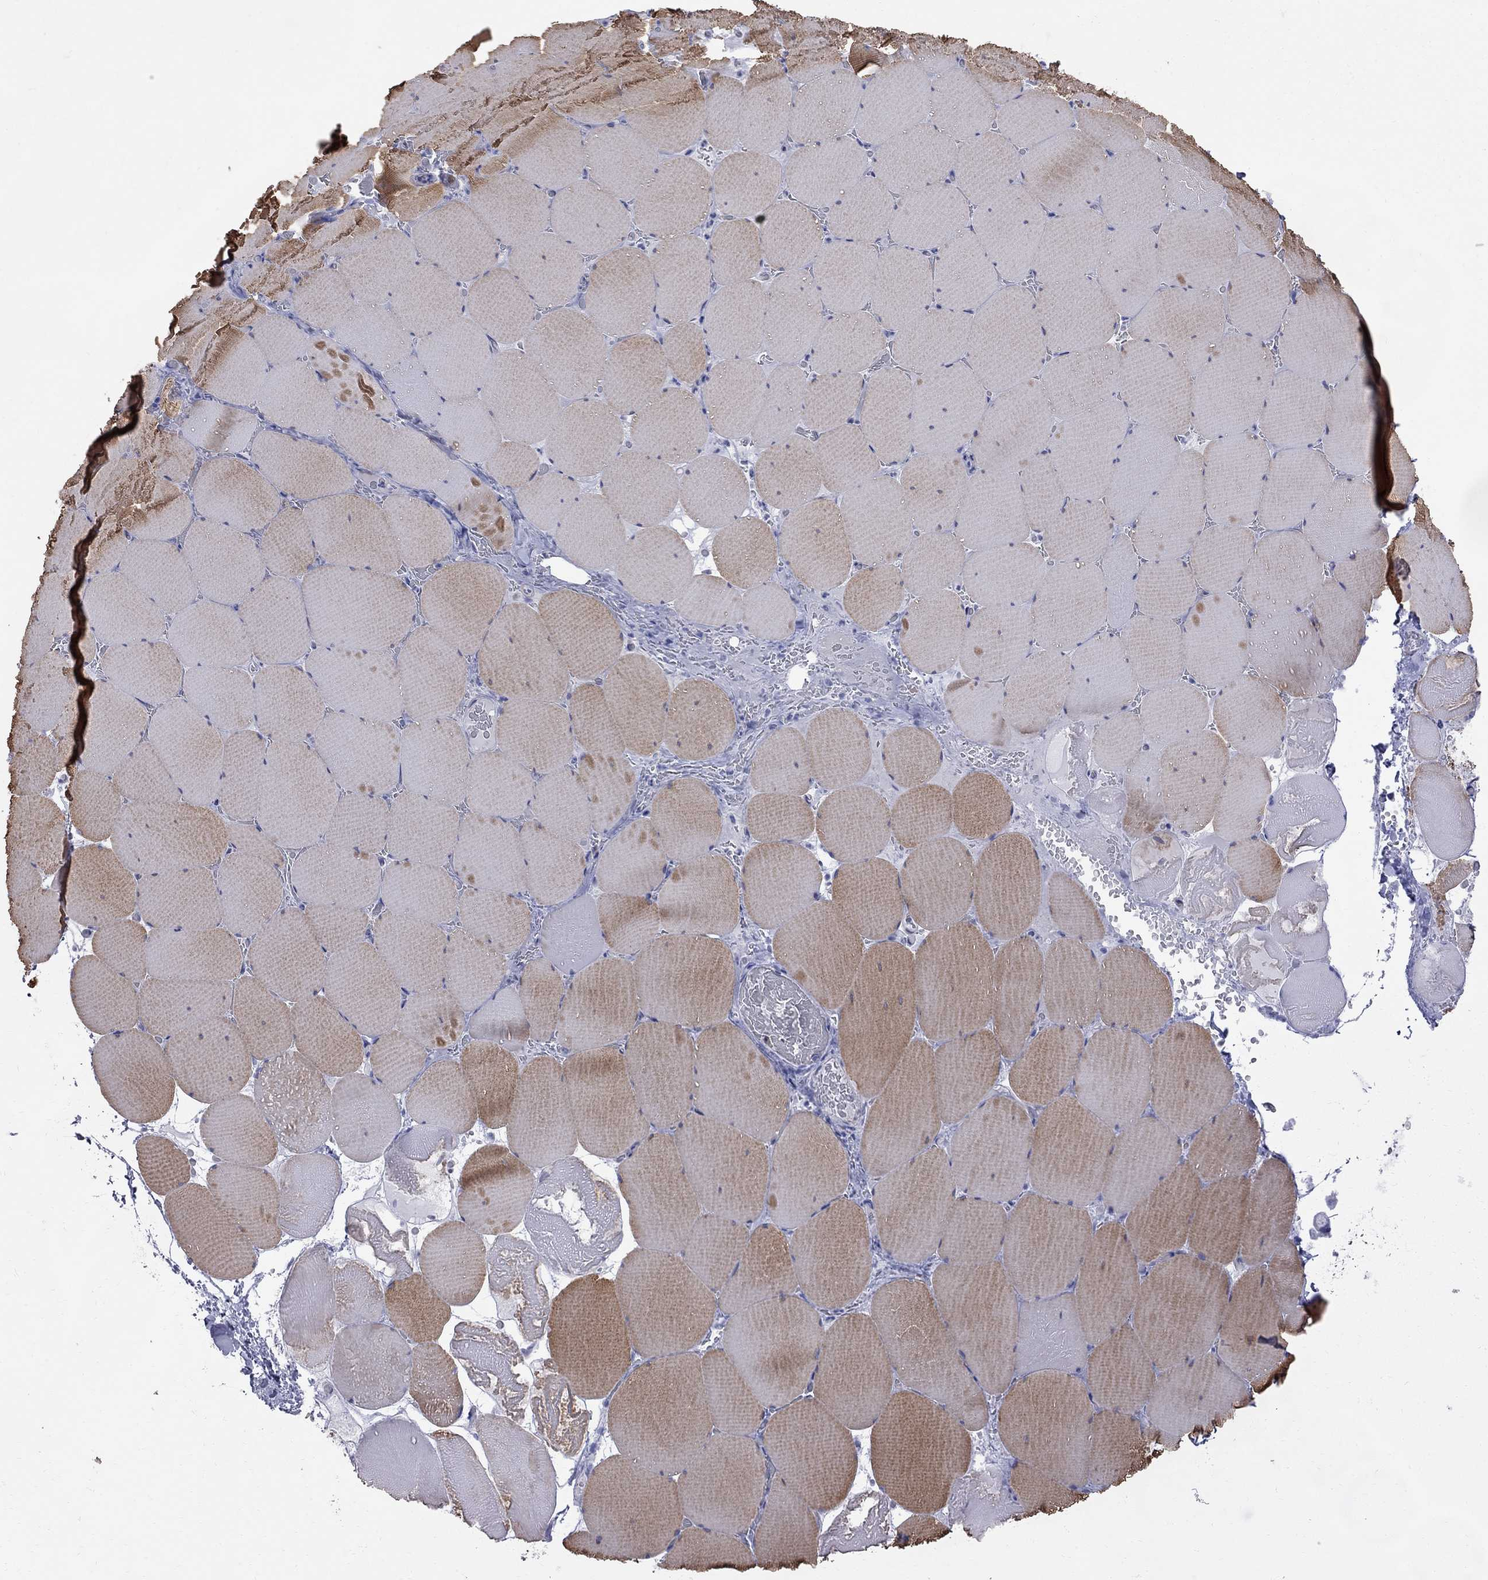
{"staining": {"intensity": "moderate", "quantity": "25%-75%", "location": "cytoplasmic/membranous"}, "tissue": "skeletal muscle", "cell_type": "Myocytes", "image_type": "normal", "snomed": [{"axis": "morphology", "description": "Normal tissue, NOS"}, {"axis": "morphology", "description": "Malignant melanoma, Metastatic site"}, {"axis": "topography", "description": "Skeletal muscle"}], "caption": "The immunohistochemical stain shows moderate cytoplasmic/membranous positivity in myocytes of benign skeletal muscle. (DAB IHC with brightfield microscopy, high magnification).", "gene": "ABI3", "patient": {"sex": "male", "age": 50}}